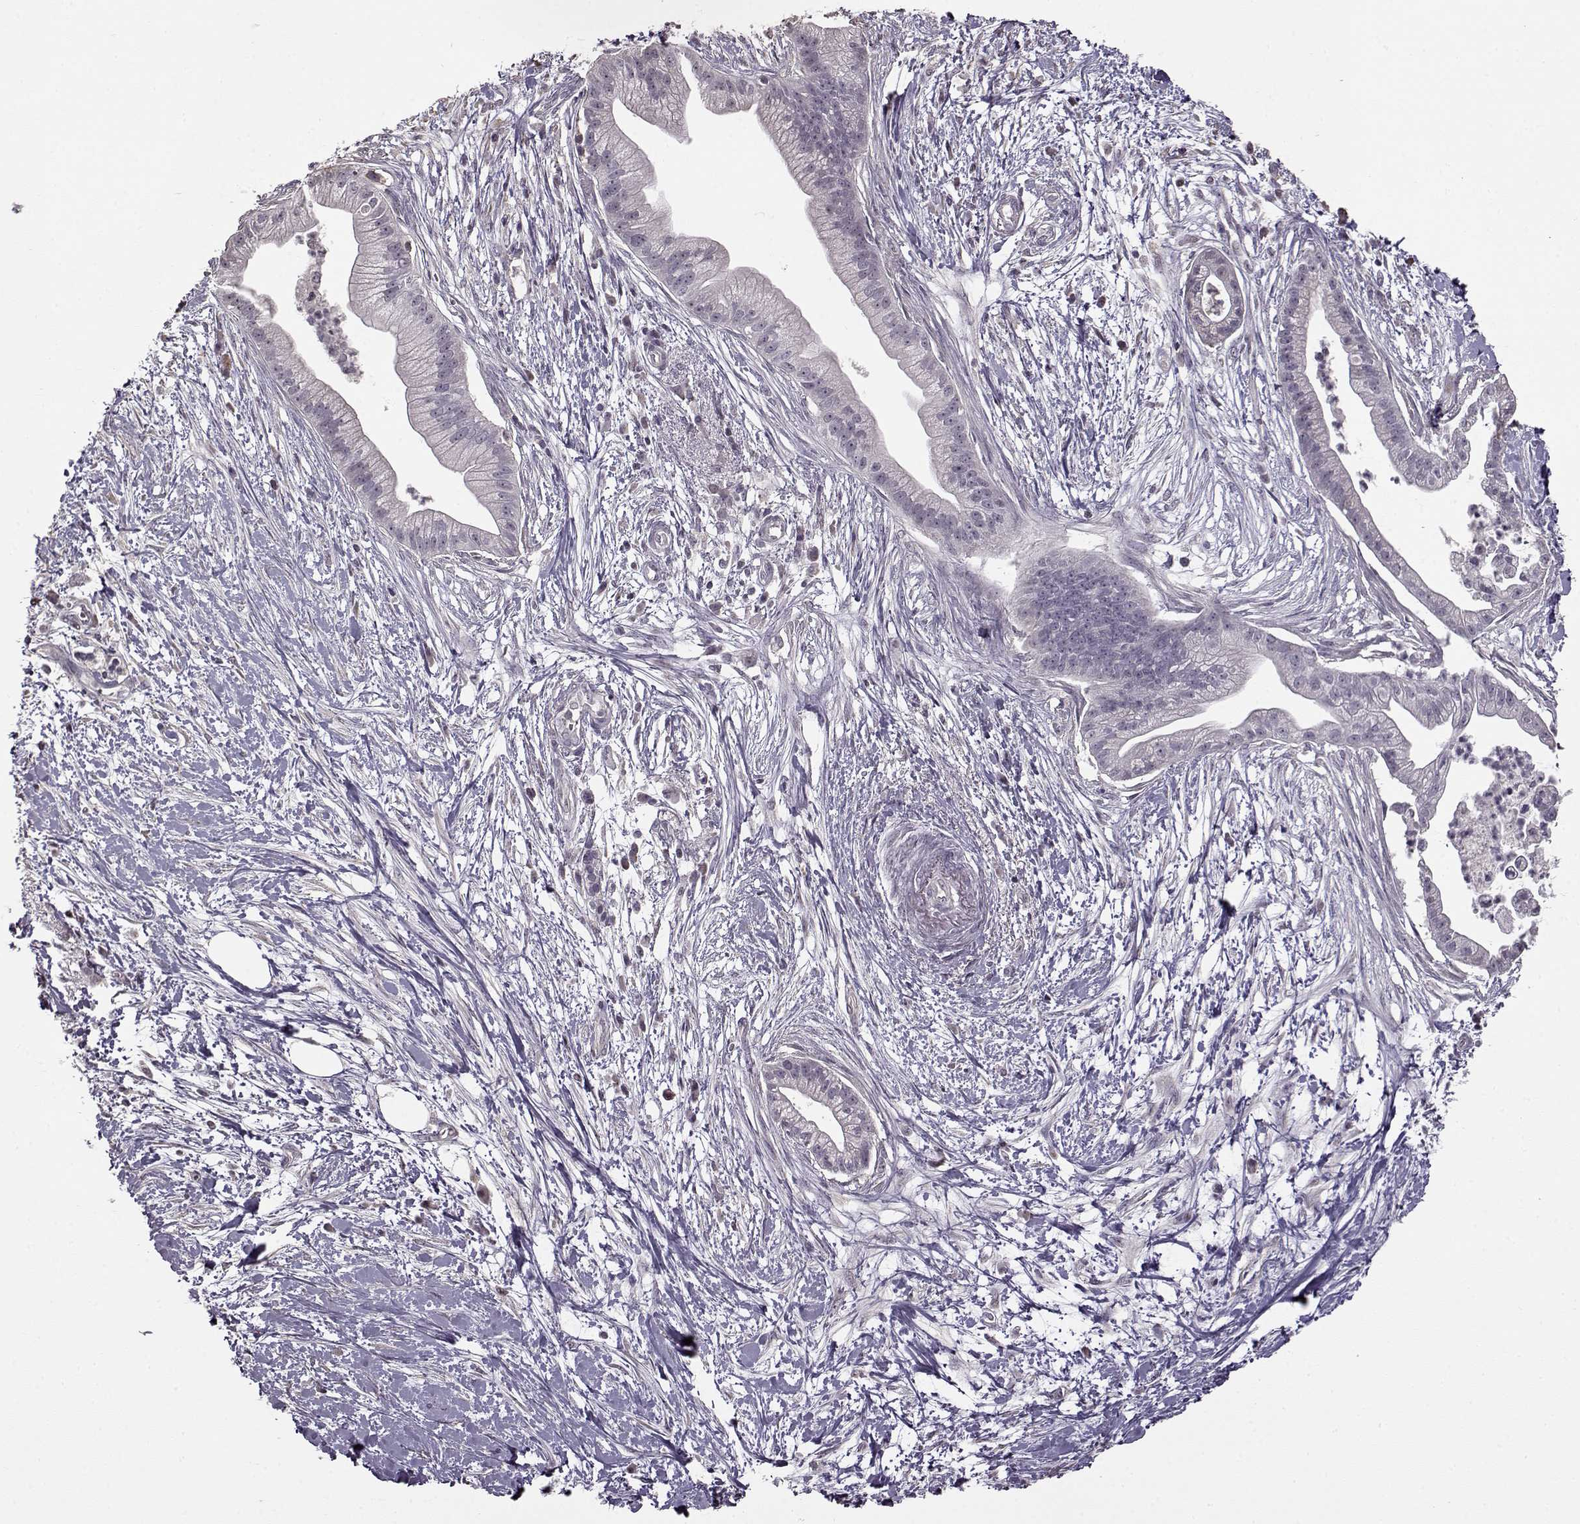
{"staining": {"intensity": "negative", "quantity": "none", "location": "none"}, "tissue": "pancreatic cancer", "cell_type": "Tumor cells", "image_type": "cancer", "snomed": [{"axis": "morphology", "description": "Normal tissue, NOS"}, {"axis": "morphology", "description": "Adenocarcinoma, NOS"}, {"axis": "topography", "description": "Lymph node"}, {"axis": "topography", "description": "Pancreas"}], "caption": "Human pancreatic adenocarcinoma stained for a protein using immunohistochemistry demonstrates no expression in tumor cells.", "gene": "FSHB", "patient": {"sex": "female", "age": 58}}